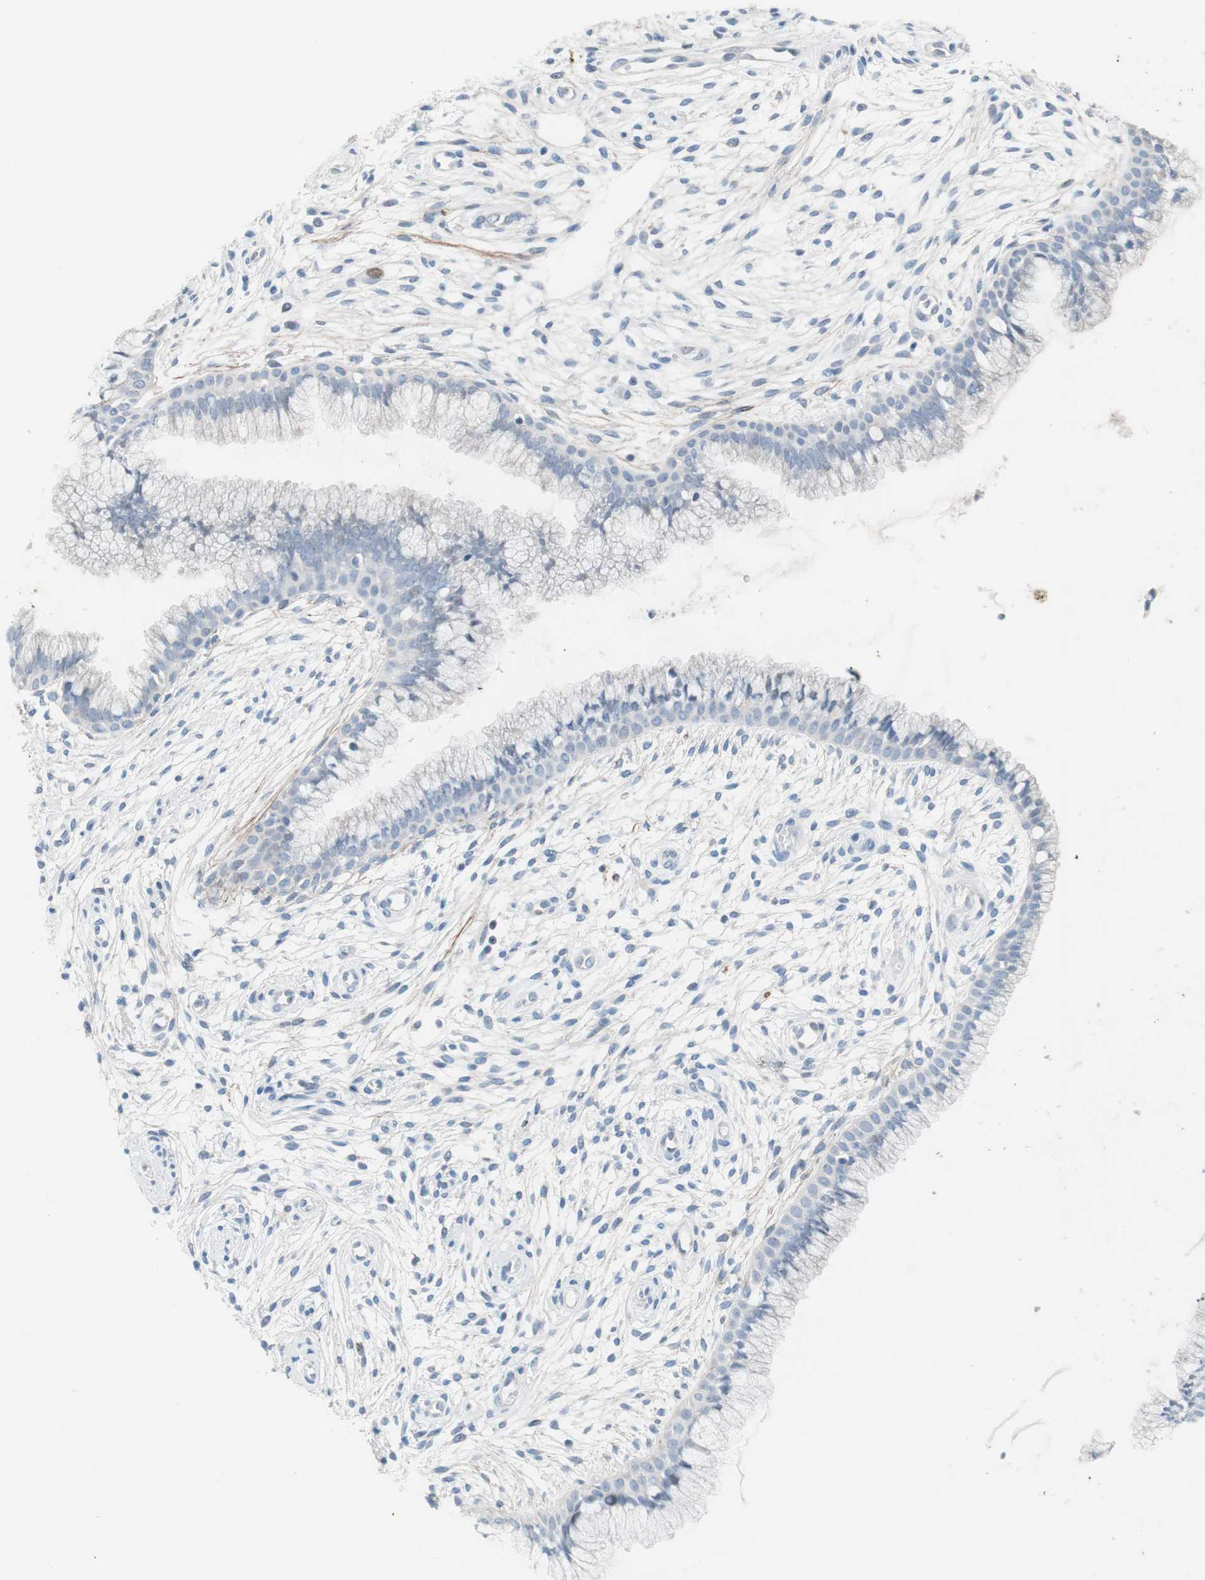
{"staining": {"intensity": "negative", "quantity": "none", "location": "none"}, "tissue": "cervix", "cell_type": "Glandular cells", "image_type": "normal", "snomed": [{"axis": "morphology", "description": "Normal tissue, NOS"}, {"axis": "topography", "description": "Cervix"}], "caption": "Micrograph shows no significant protein expression in glandular cells of unremarkable cervix. (DAB immunohistochemistry (IHC), high magnification).", "gene": "FOSL1", "patient": {"sex": "female", "age": 39}}